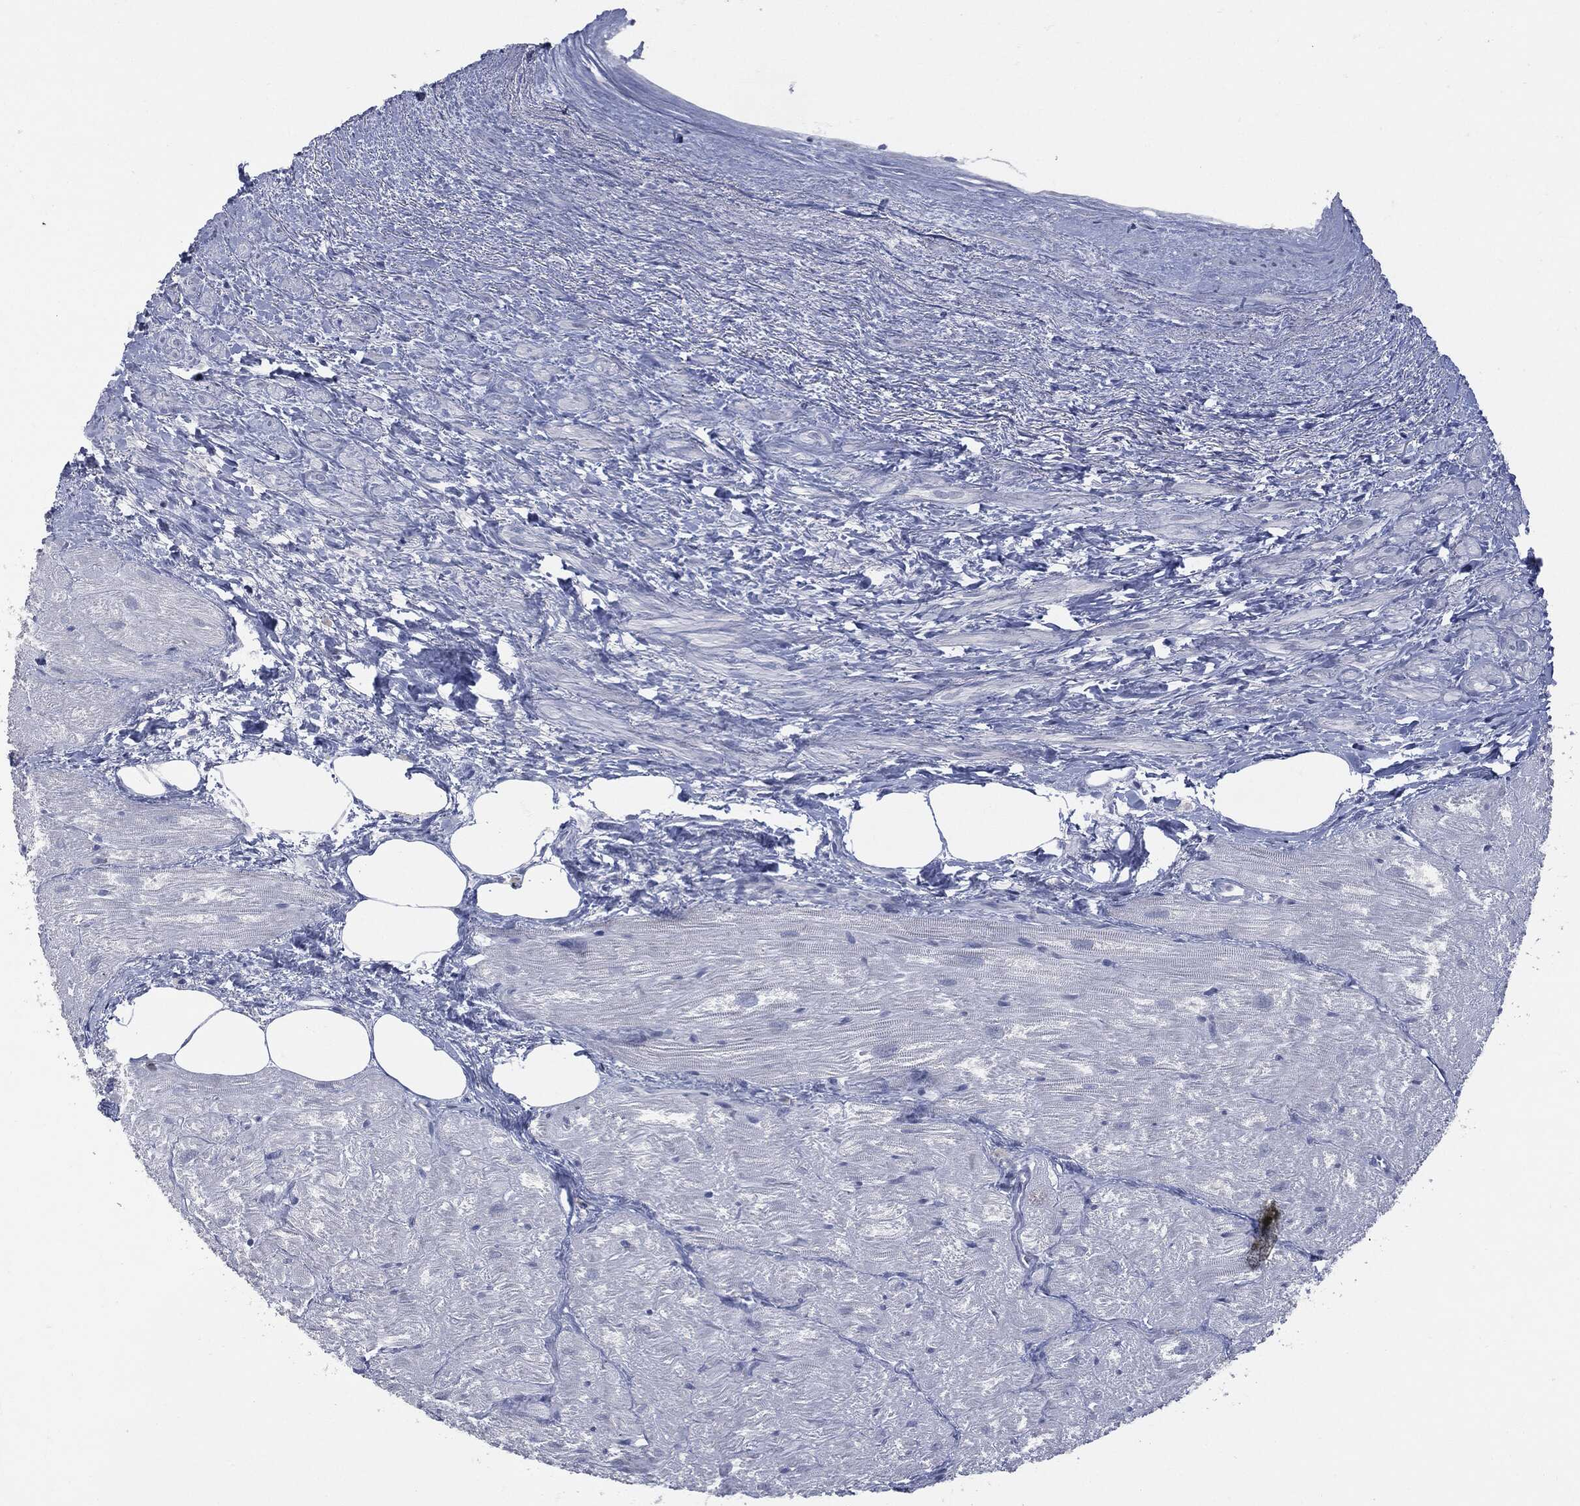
{"staining": {"intensity": "negative", "quantity": "none", "location": "none"}, "tissue": "heart muscle", "cell_type": "Cardiomyocytes", "image_type": "normal", "snomed": [{"axis": "morphology", "description": "Normal tissue, NOS"}, {"axis": "topography", "description": "Heart"}], "caption": "Heart muscle was stained to show a protein in brown. There is no significant staining in cardiomyocytes. (DAB (3,3'-diaminobenzidine) immunohistochemistry (IHC) with hematoxylin counter stain).", "gene": "UBE2C", "patient": {"sex": "male", "age": 62}}